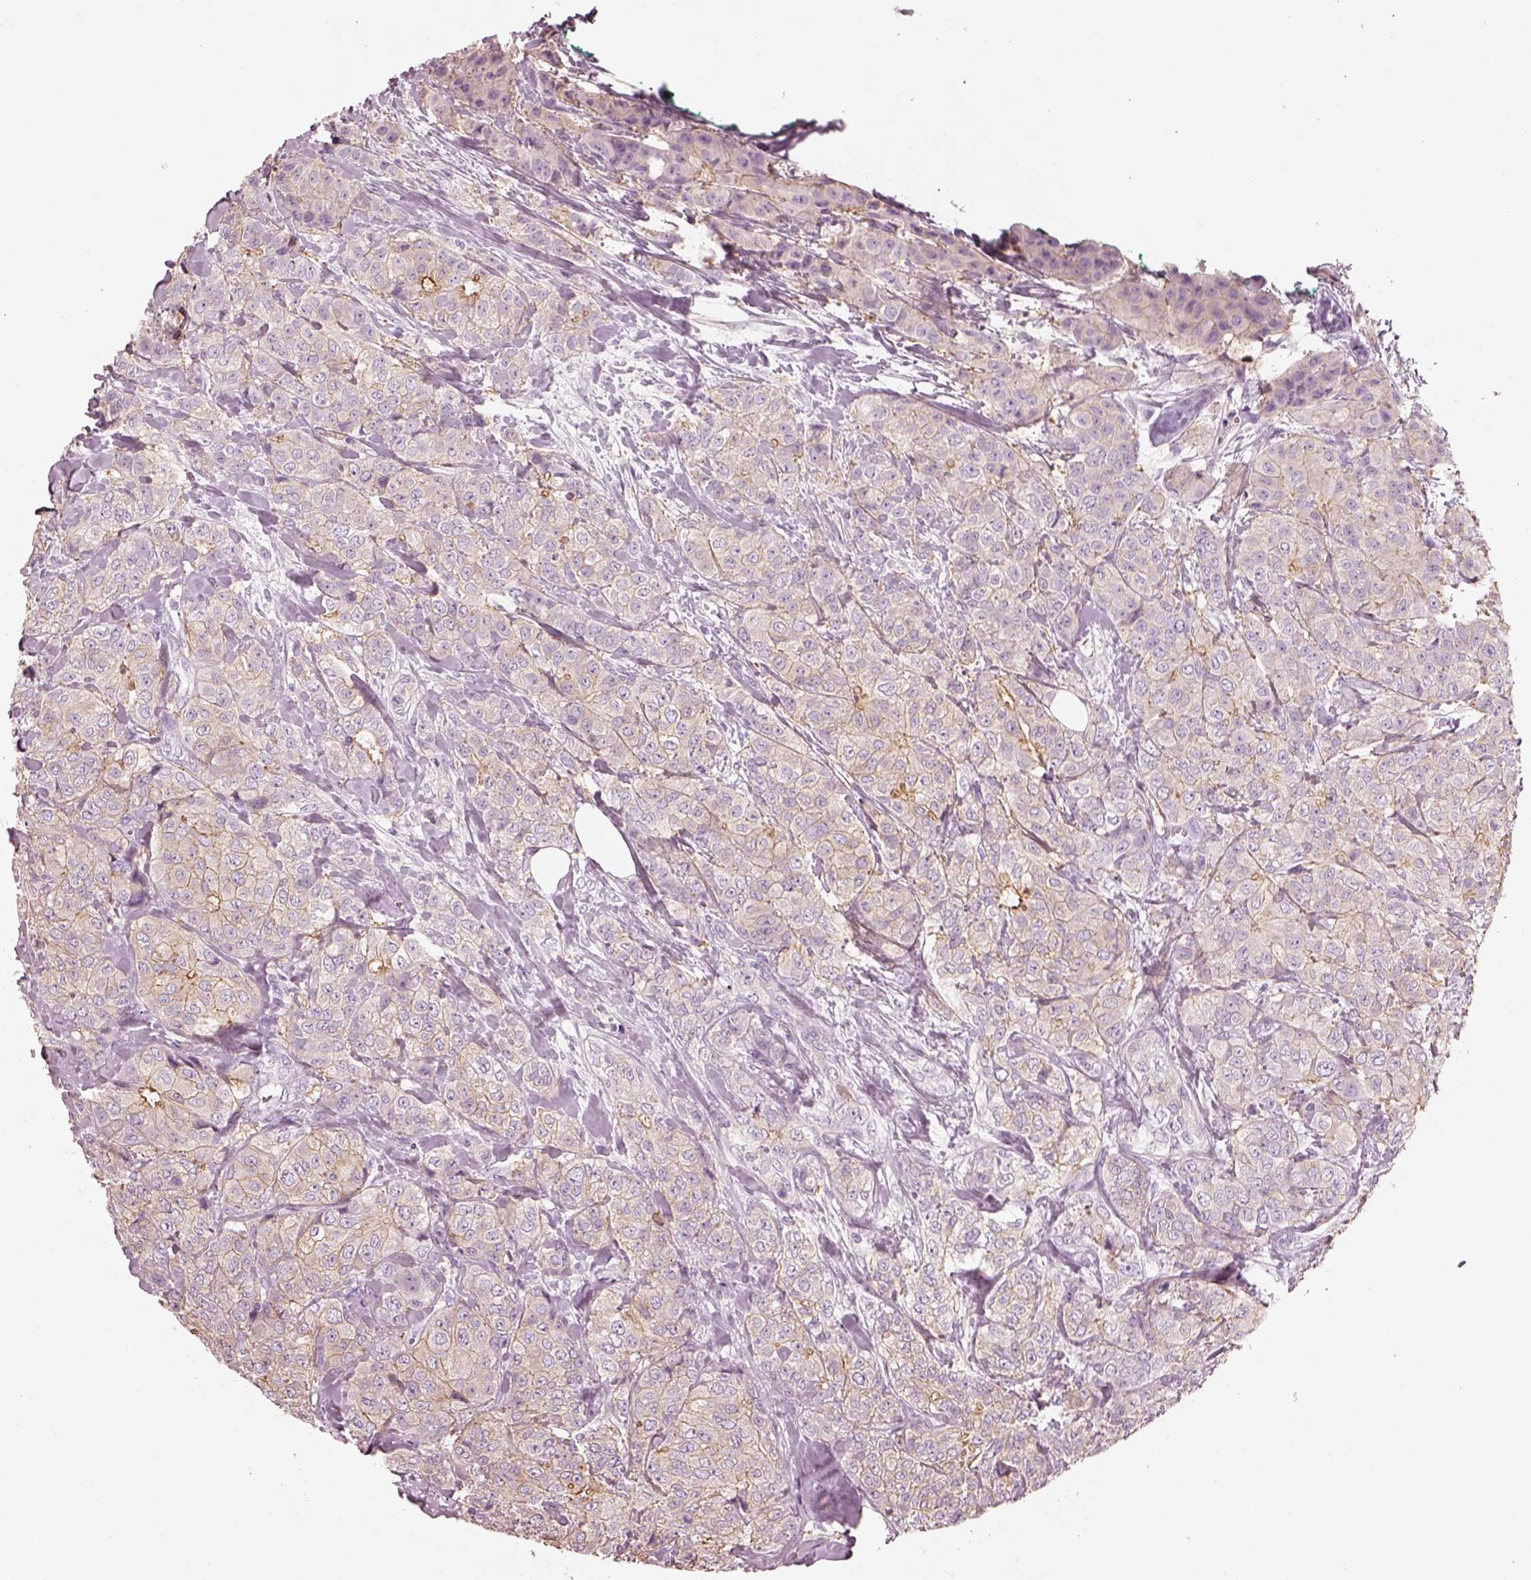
{"staining": {"intensity": "negative", "quantity": "none", "location": "none"}, "tissue": "breast cancer", "cell_type": "Tumor cells", "image_type": "cancer", "snomed": [{"axis": "morphology", "description": "Duct carcinoma"}, {"axis": "topography", "description": "Breast"}], "caption": "An immunohistochemistry (IHC) micrograph of breast cancer is shown. There is no staining in tumor cells of breast cancer.", "gene": "IGLL1", "patient": {"sex": "female", "age": 43}}